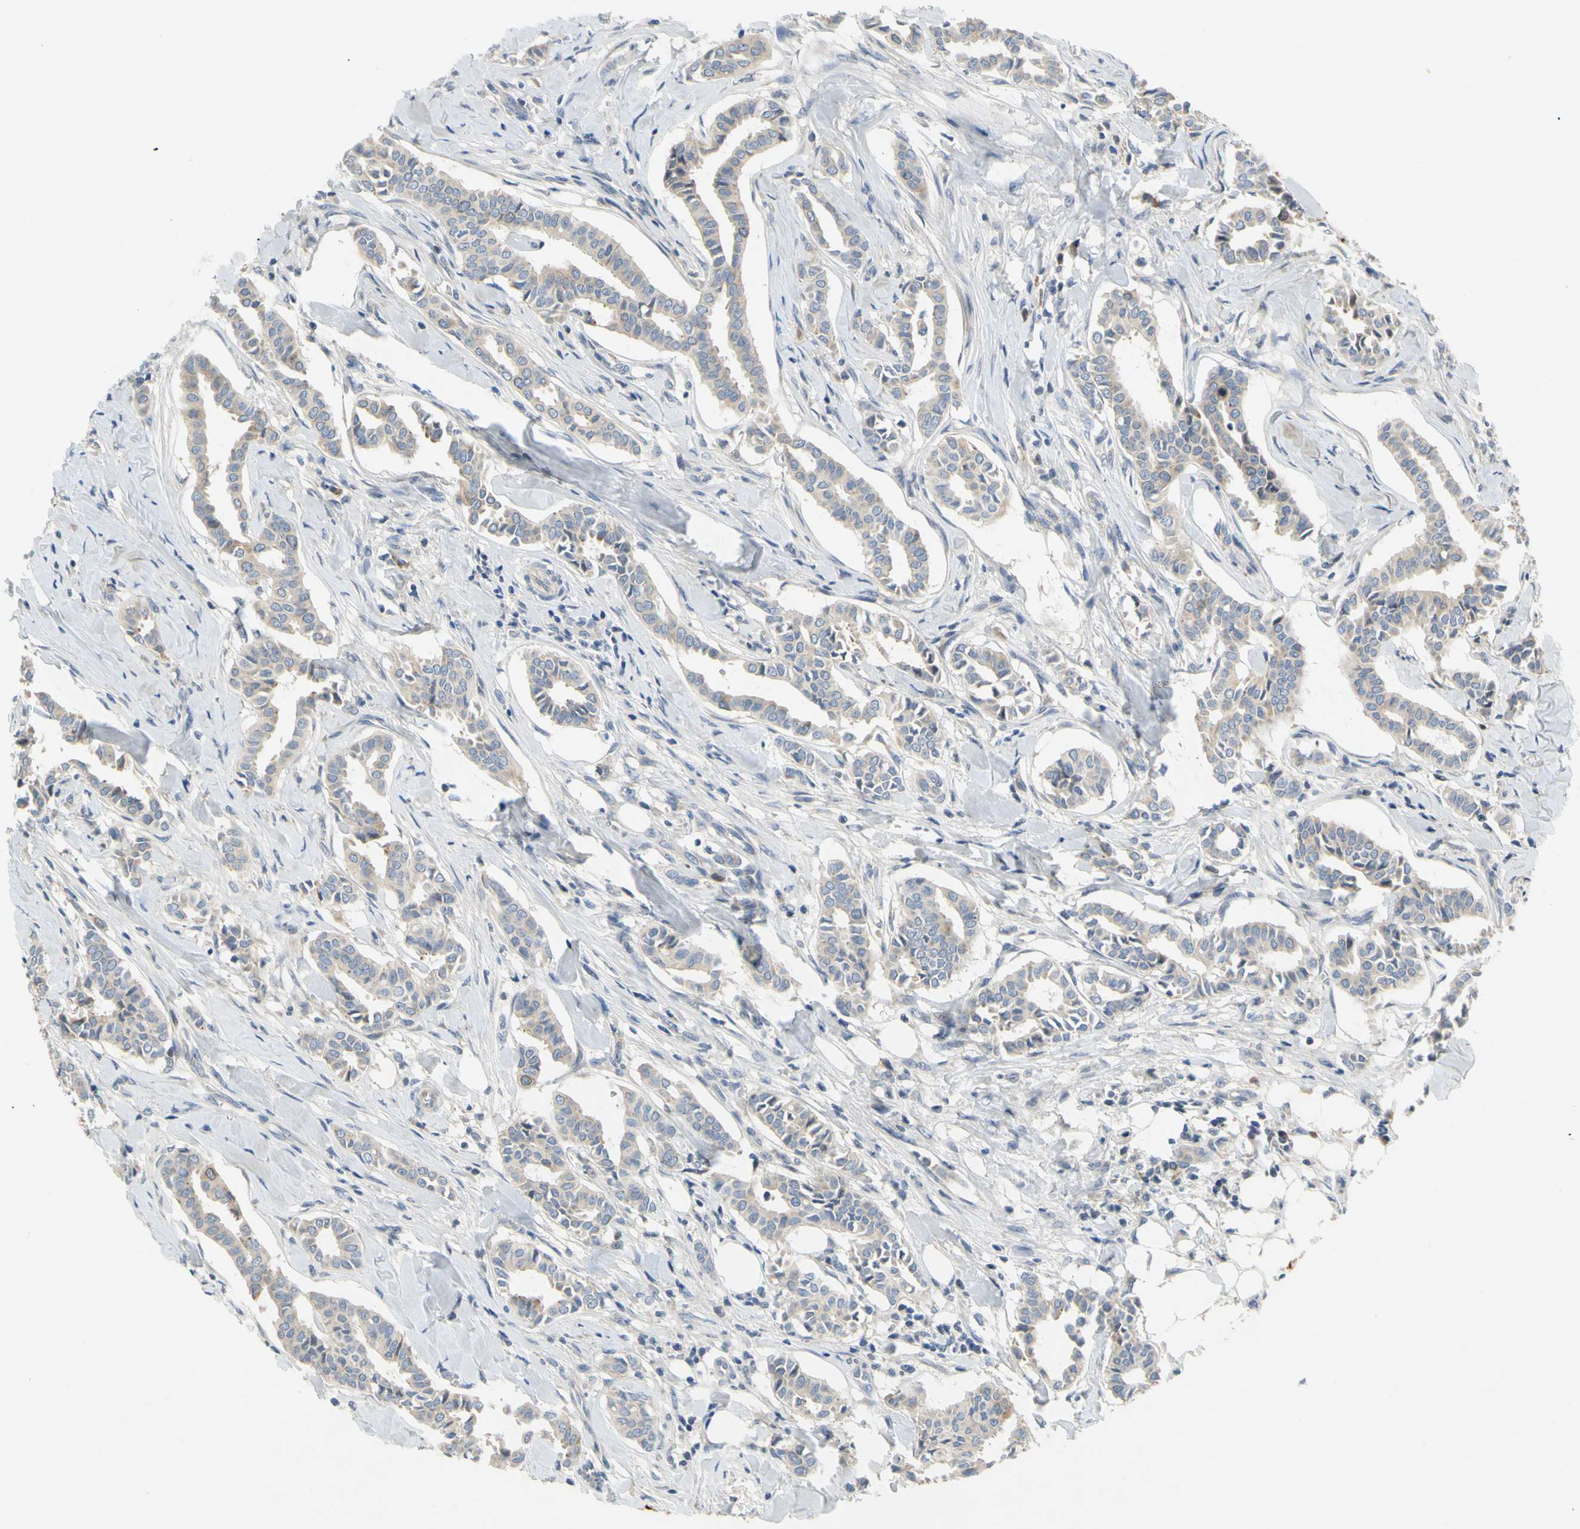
{"staining": {"intensity": "weak", "quantity": "25%-75%", "location": "cytoplasmic/membranous"}, "tissue": "head and neck cancer", "cell_type": "Tumor cells", "image_type": "cancer", "snomed": [{"axis": "morphology", "description": "Adenocarcinoma, NOS"}, {"axis": "topography", "description": "Salivary gland"}, {"axis": "topography", "description": "Head-Neck"}], "caption": "Immunohistochemistry (IHC) photomicrograph of human adenocarcinoma (head and neck) stained for a protein (brown), which reveals low levels of weak cytoplasmic/membranous positivity in approximately 25%-75% of tumor cells.", "gene": "CCNB2", "patient": {"sex": "female", "age": 59}}